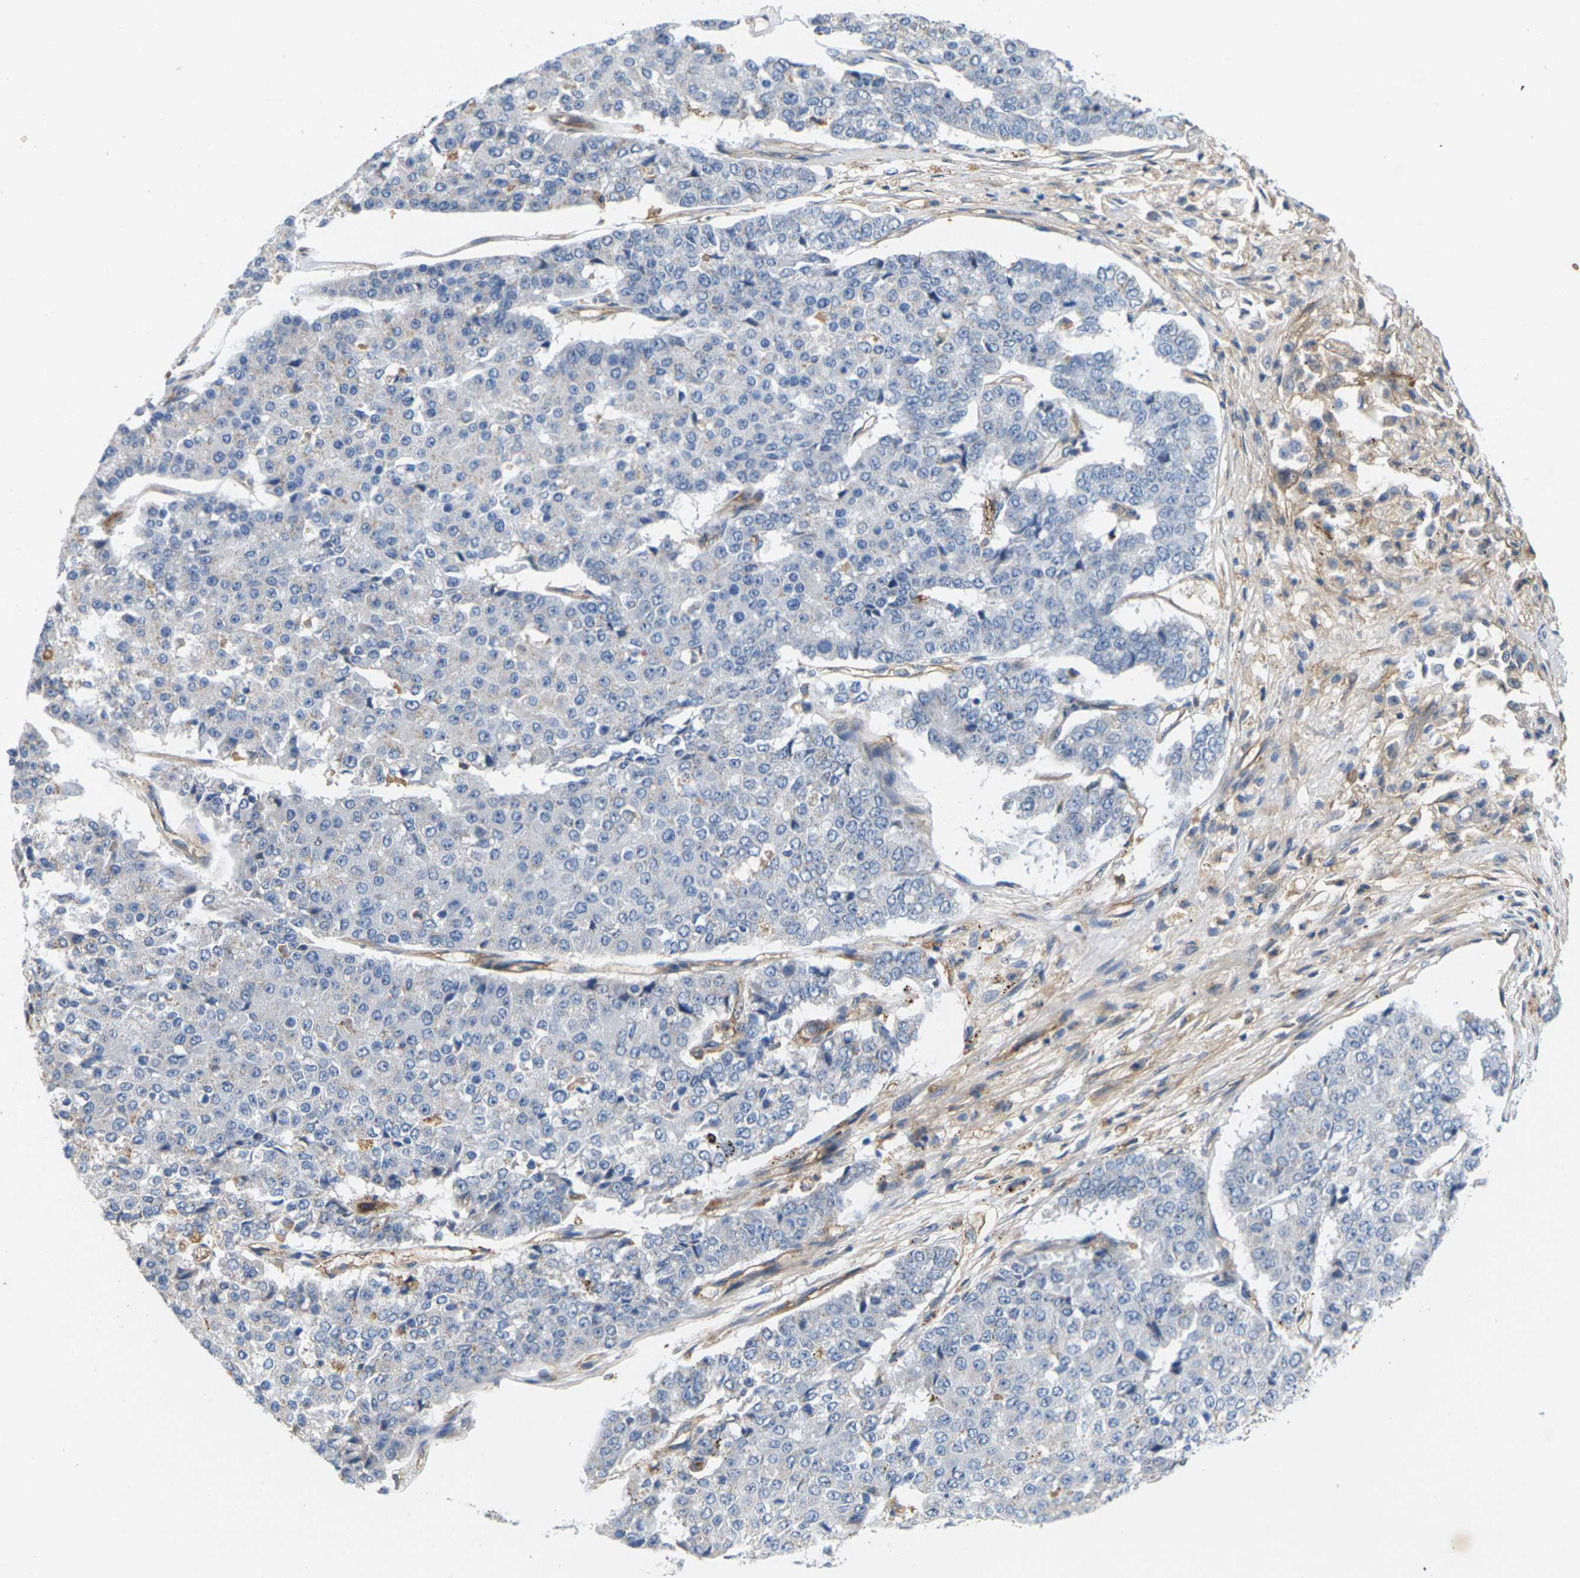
{"staining": {"intensity": "negative", "quantity": "none", "location": "none"}, "tissue": "pancreatic cancer", "cell_type": "Tumor cells", "image_type": "cancer", "snomed": [{"axis": "morphology", "description": "Adenocarcinoma, NOS"}, {"axis": "topography", "description": "Pancreas"}], "caption": "High magnification brightfield microscopy of pancreatic cancer (adenocarcinoma) stained with DAB (brown) and counterstained with hematoxylin (blue): tumor cells show no significant positivity. (DAB immunohistochemistry, high magnification).", "gene": "ITGA5", "patient": {"sex": "male", "age": 50}}